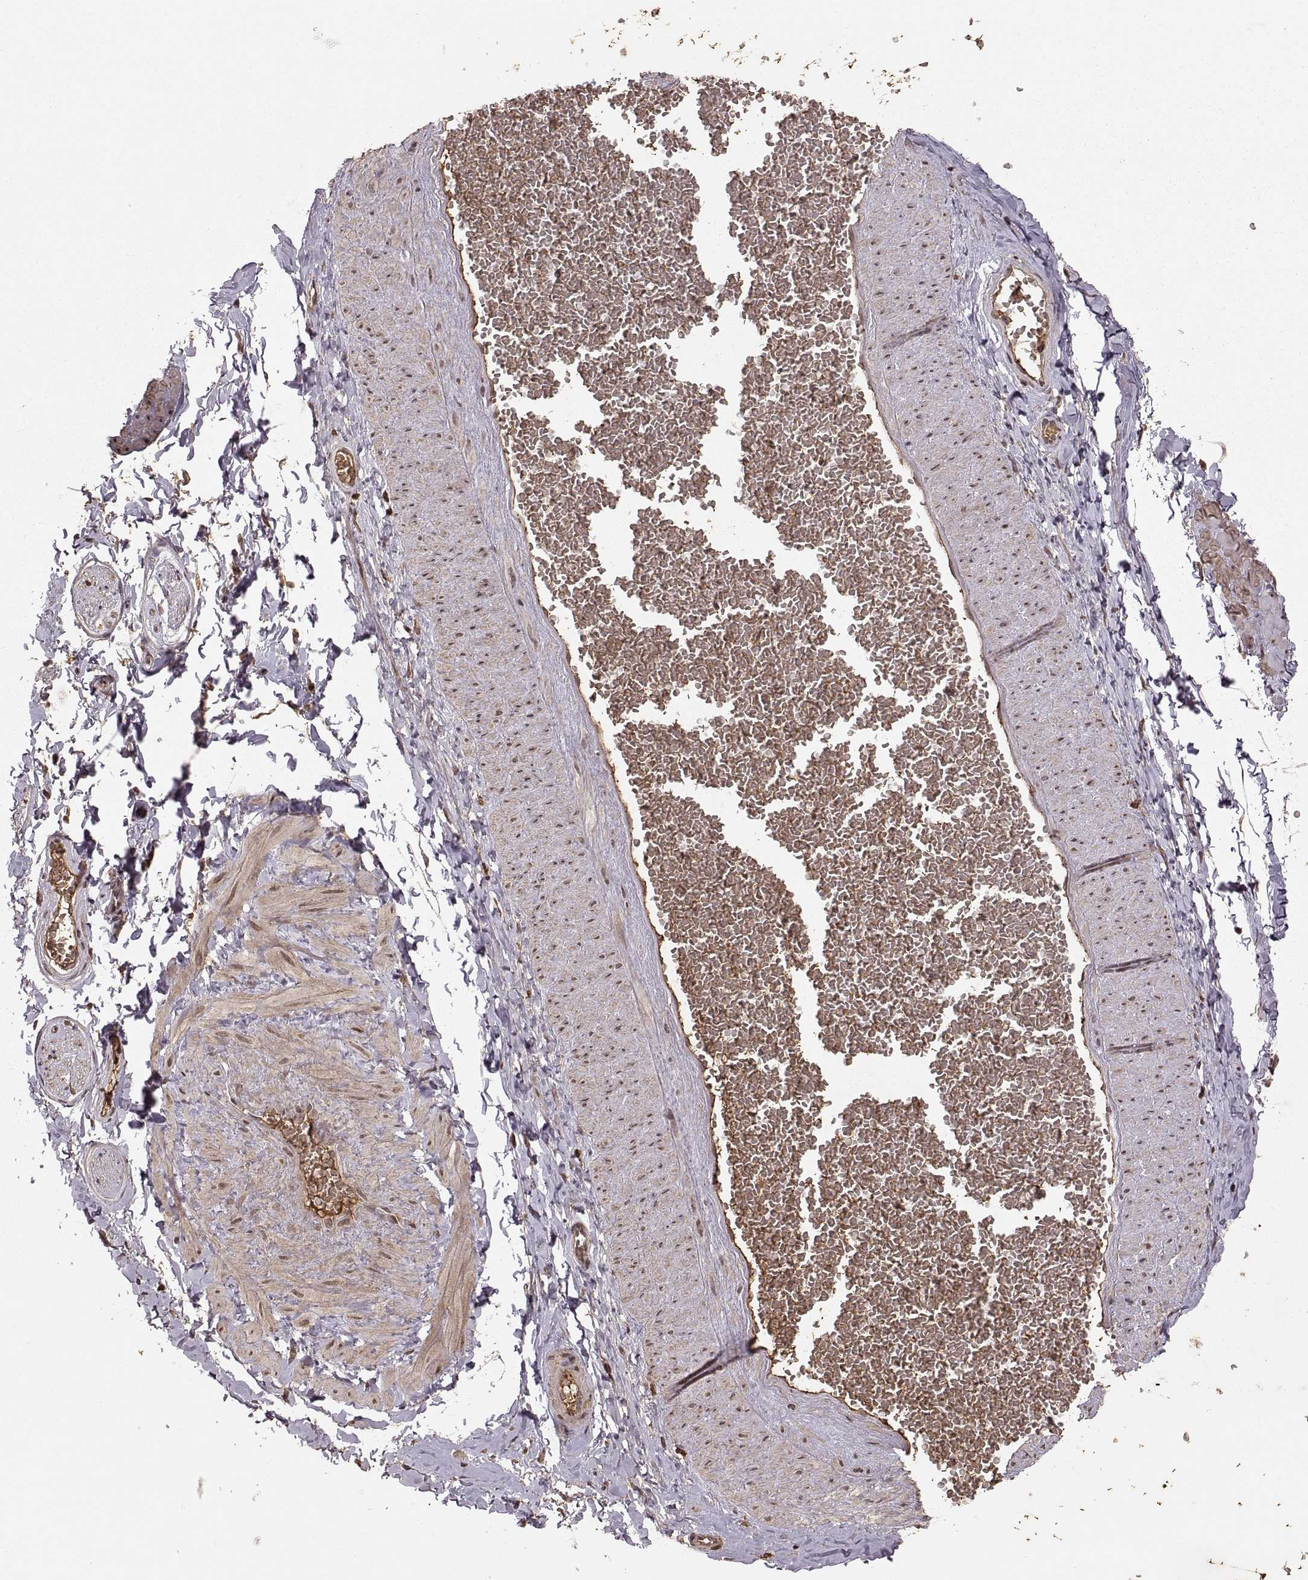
{"staining": {"intensity": "moderate", "quantity": "25%-75%", "location": "nuclear"}, "tissue": "adipose tissue", "cell_type": "Adipocytes", "image_type": "normal", "snomed": [{"axis": "morphology", "description": "Normal tissue, NOS"}, {"axis": "topography", "description": "Smooth muscle"}, {"axis": "topography", "description": "Peripheral nerve tissue"}], "caption": "High-magnification brightfield microscopy of unremarkable adipose tissue stained with DAB (3,3'-diaminobenzidine) (brown) and counterstained with hematoxylin (blue). adipocytes exhibit moderate nuclear expression is appreciated in about25%-75% of cells.", "gene": "RFT1", "patient": {"sex": "male", "age": 22}}